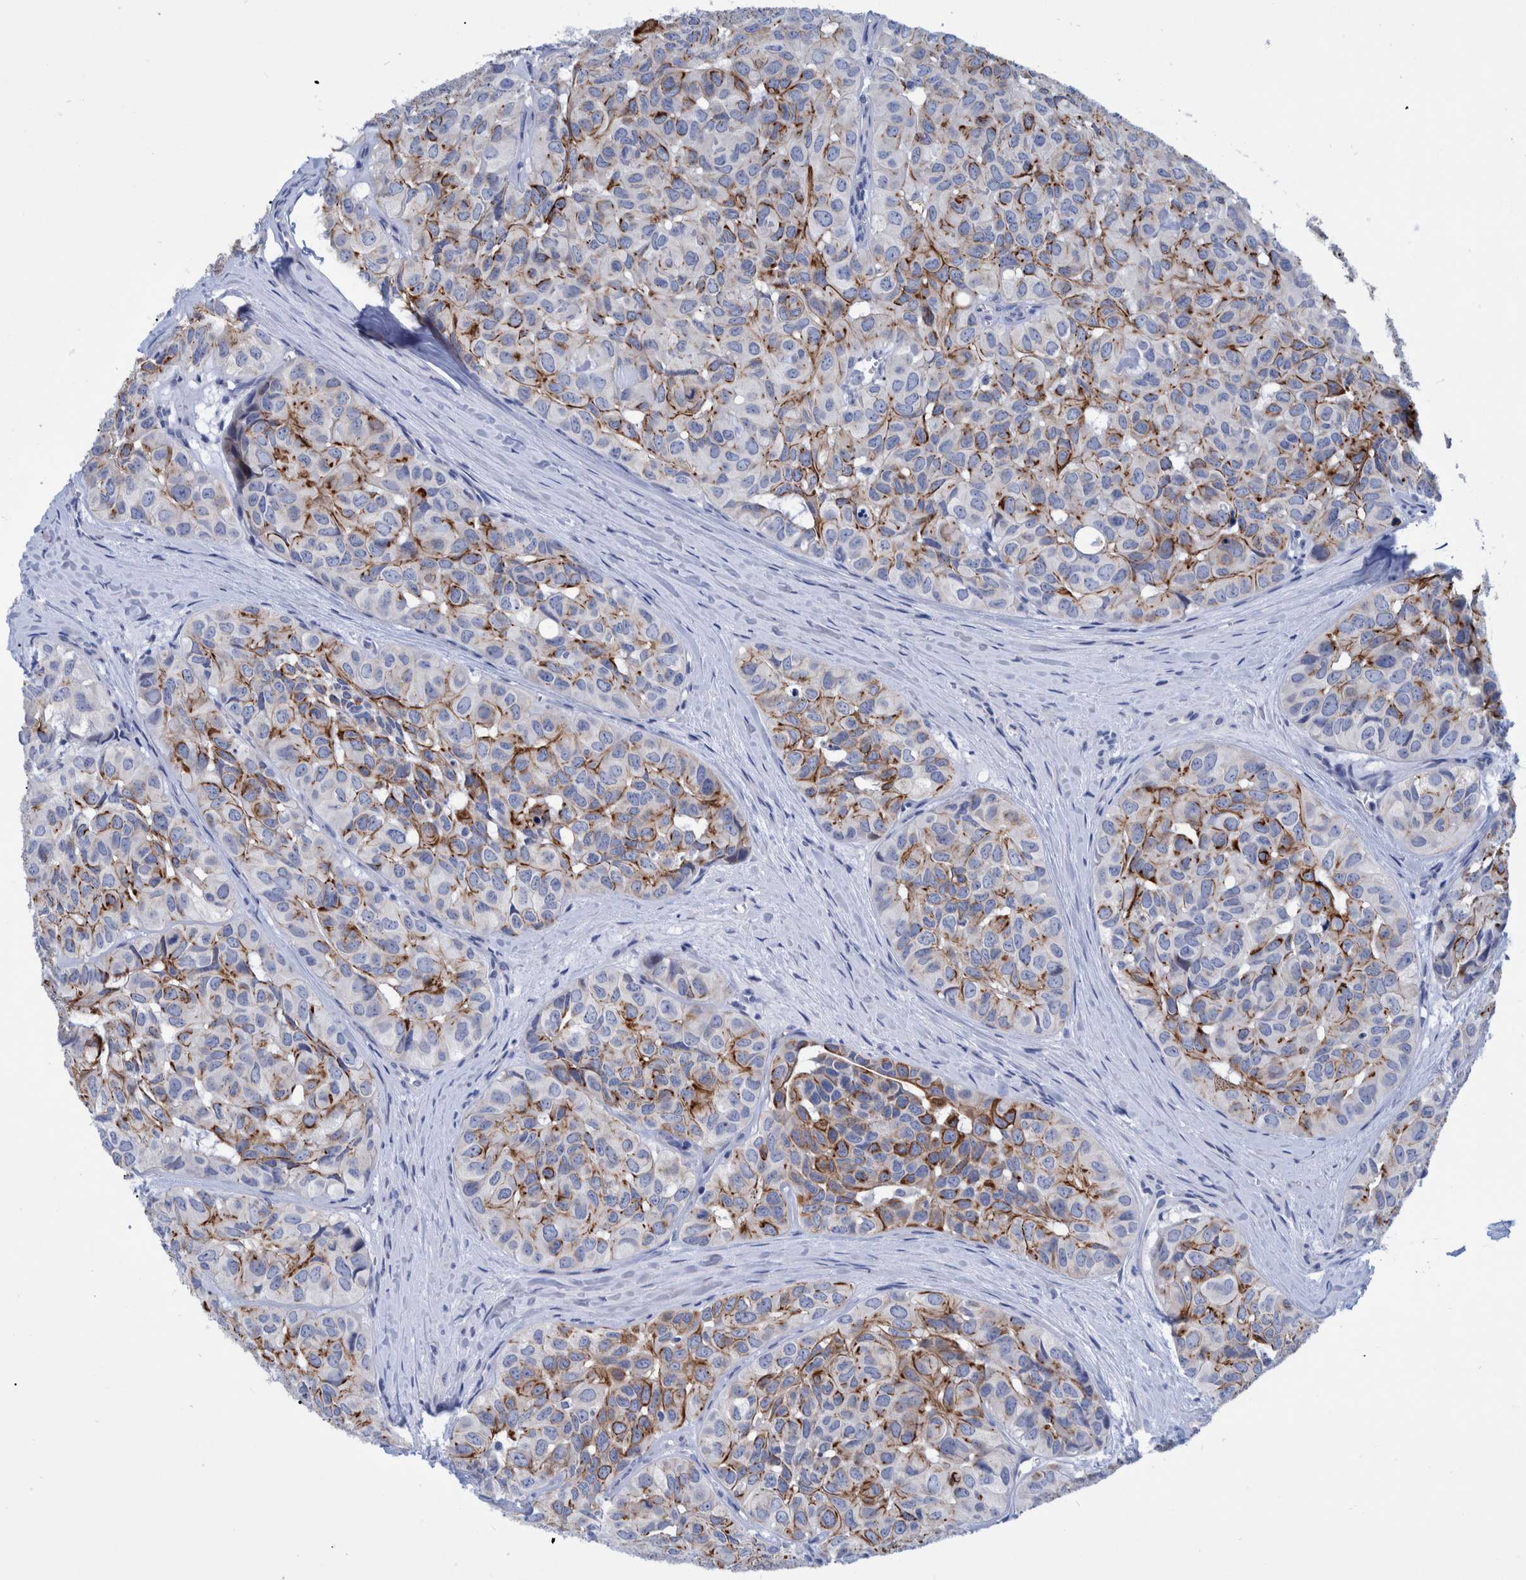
{"staining": {"intensity": "strong", "quantity": "25%-75%", "location": "cytoplasmic/membranous"}, "tissue": "head and neck cancer", "cell_type": "Tumor cells", "image_type": "cancer", "snomed": [{"axis": "morphology", "description": "Adenocarcinoma, NOS"}, {"axis": "topography", "description": "Salivary gland, NOS"}, {"axis": "topography", "description": "Head-Neck"}], "caption": "Head and neck cancer tissue shows strong cytoplasmic/membranous staining in about 25%-75% of tumor cells, visualized by immunohistochemistry. (DAB IHC with brightfield microscopy, high magnification).", "gene": "MKS1", "patient": {"sex": "female", "age": 76}}